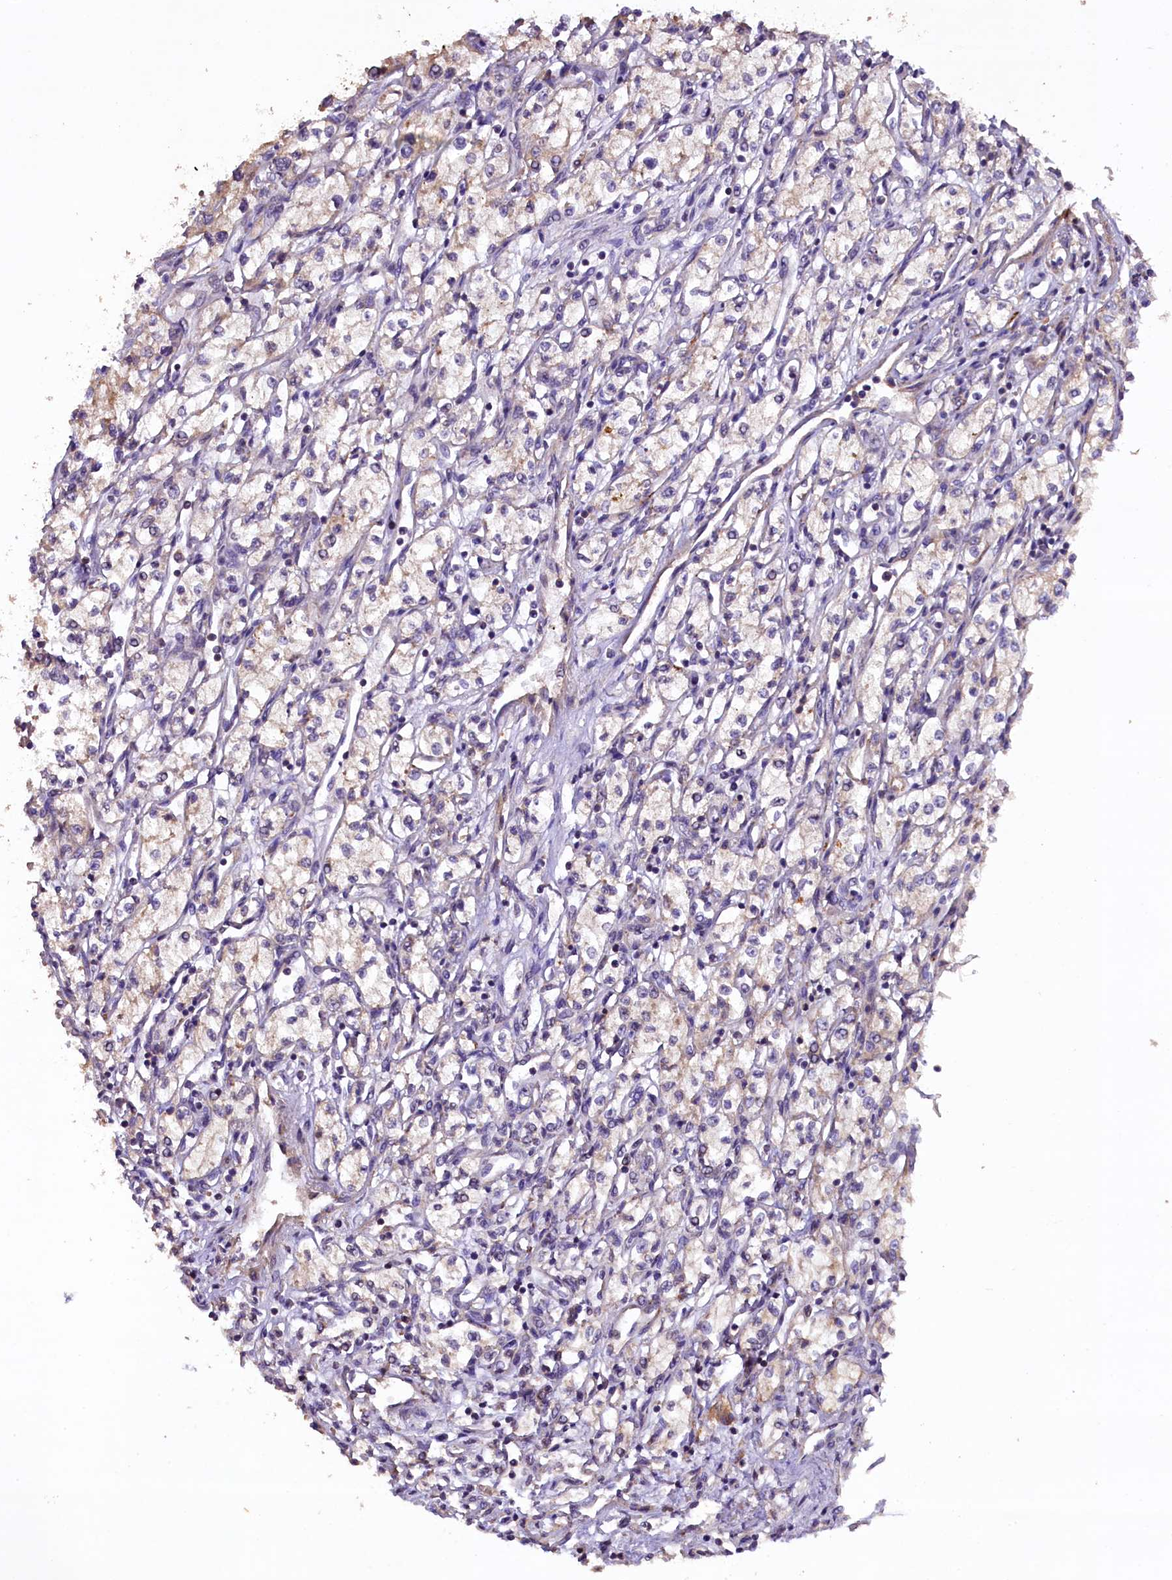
{"staining": {"intensity": "weak", "quantity": "<25%", "location": "cytoplasmic/membranous"}, "tissue": "renal cancer", "cell_type": "Tumor cells", "image_type": "cancer", "snomed": [{"axis": "morphology", "description": "Adenocarcinoma, NOS"}, {"axis": "topography", "description": "Kidney"}], "caption": "Immunohistochemical staining of human adenocarcinoma (renal) exhibits no significant staining in tumor cells. (DAB IHC, high magnification).", "gene": "PLXNB1", "patient": {"sex": "male", "age": 59}}